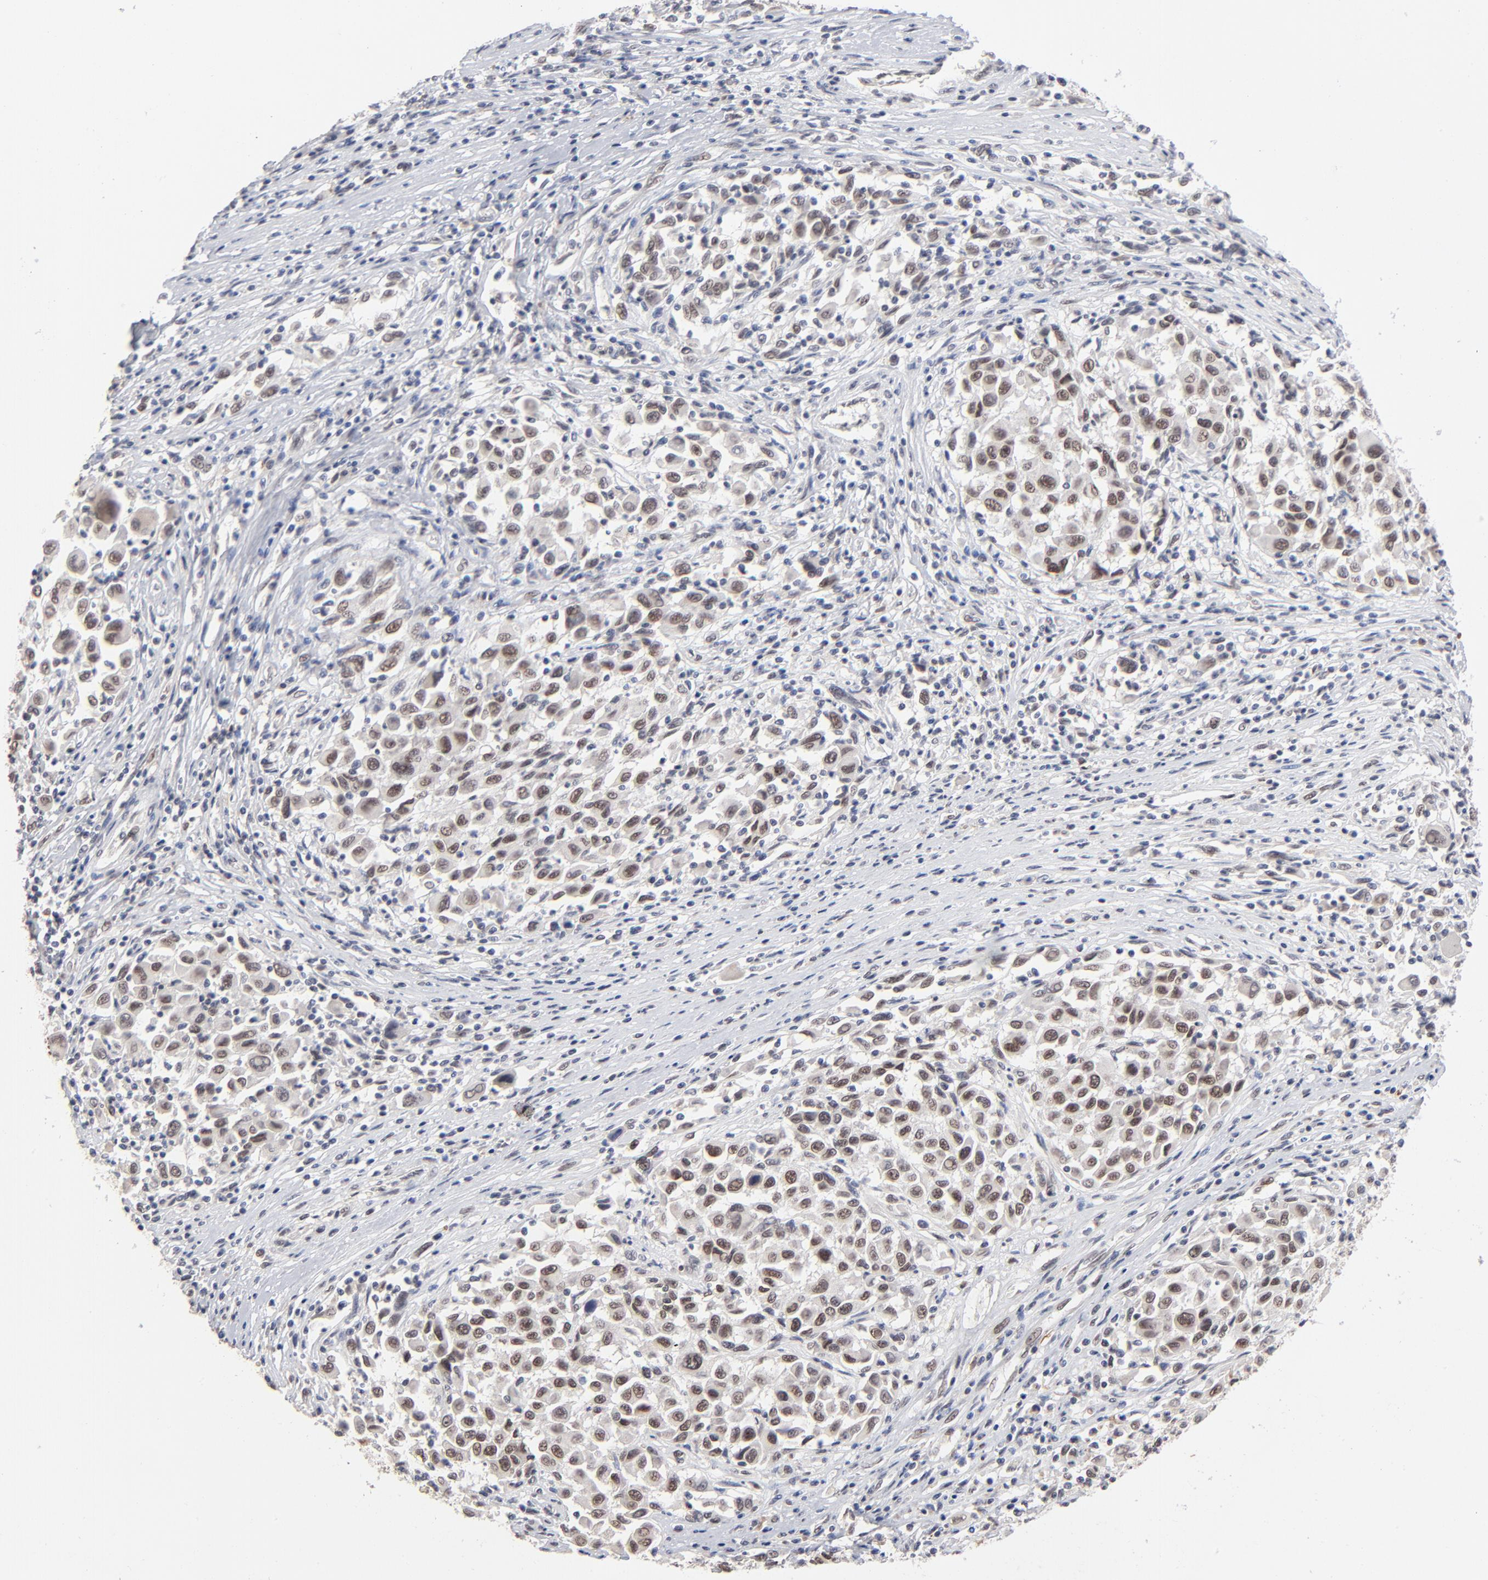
{"staining": {"intensity": "weak", "quantity": ">75%", "location": "nuclear"}, "tissue": "melanoma", "cell_type": "Tumor cells", "image_type": "cancer", "snomed": [{"axis": "morphology", "description": "Malignant melanoma, Metastatic site"}, {"axis": "topography", "description": "Lymph node"}], "caption": "Malignant melanoma (metastatic site) stained with a brown dye reveals weak nuclear positive expression in approximately >75% of tumor cells.", "gene": "MBIP", "patient": {"sex": "male", "age": 61}}